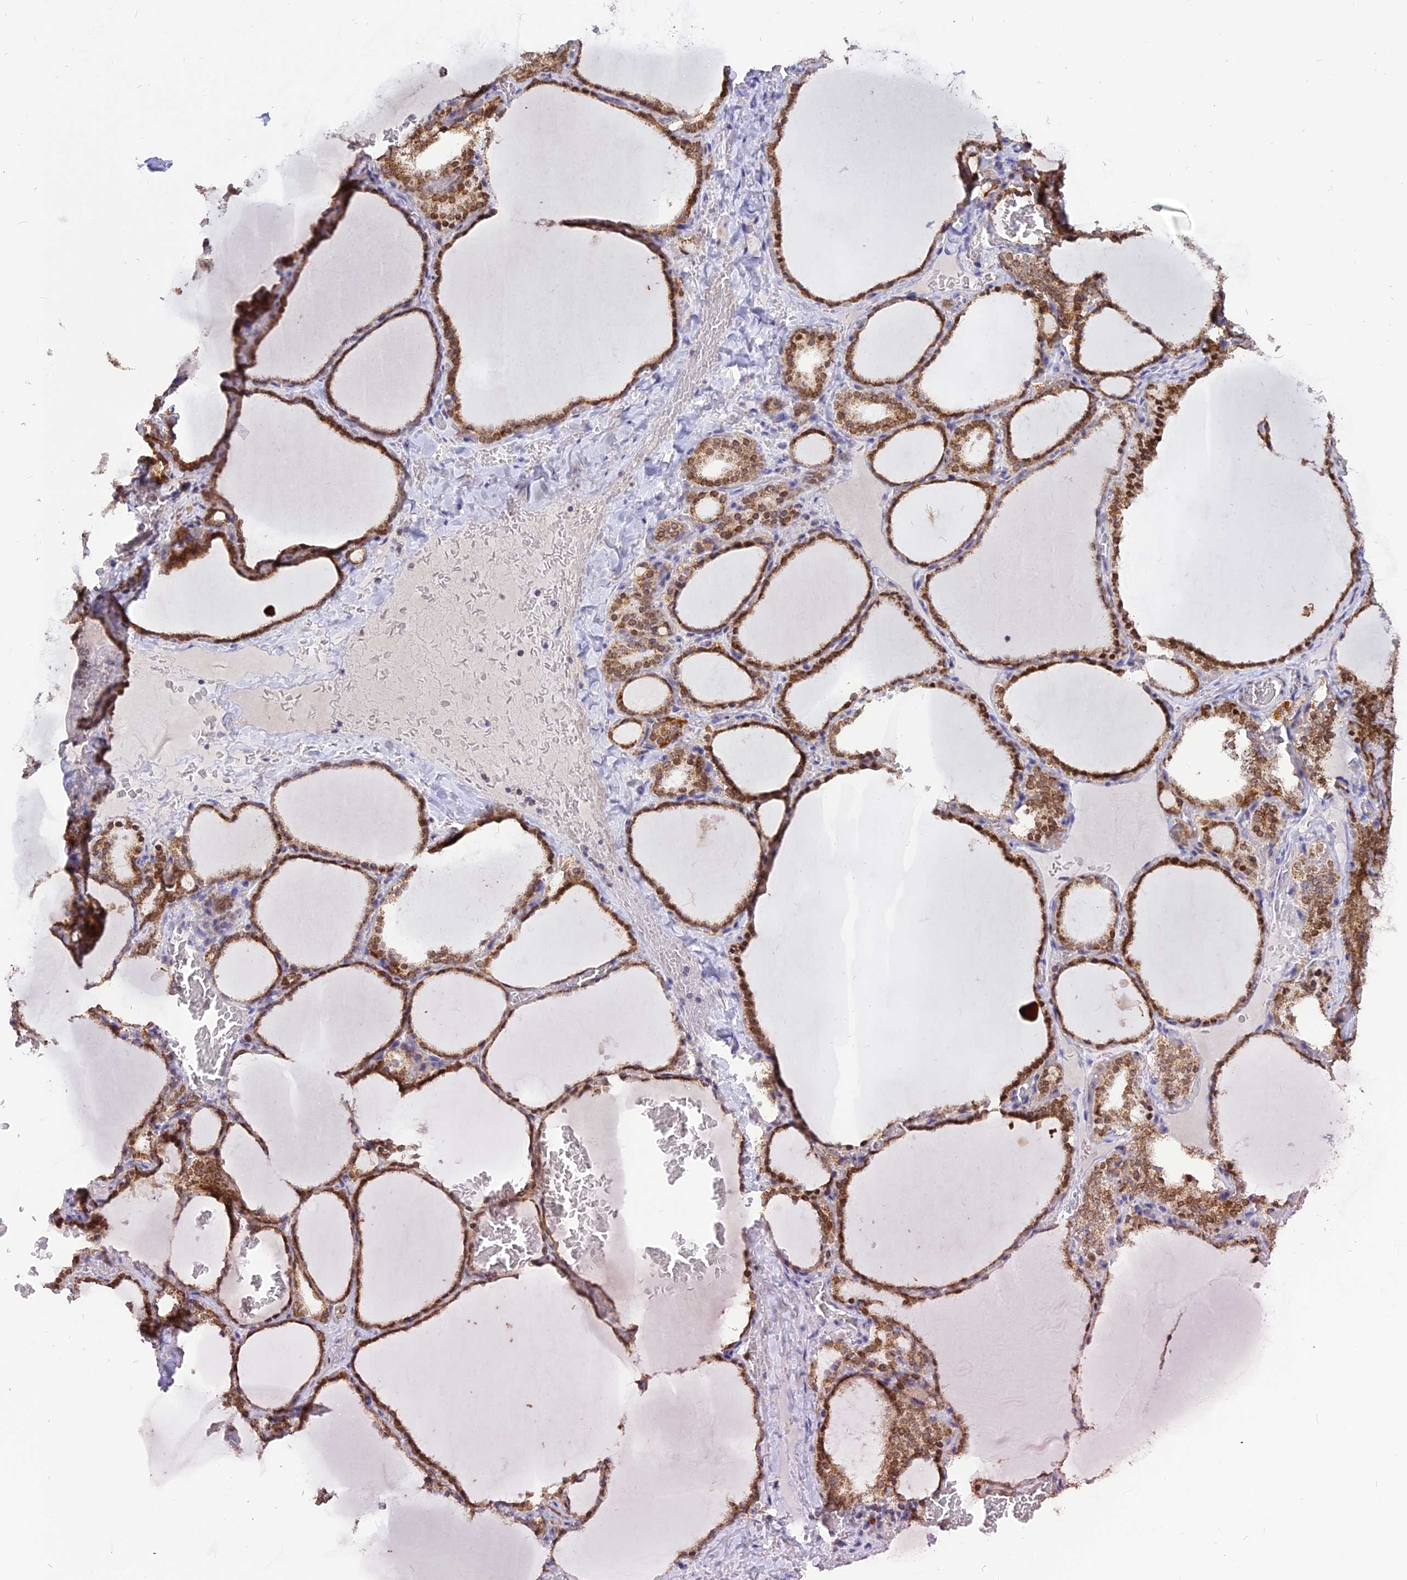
{"staining": {"intensity": "moderate", "quantity": ">75%", "location": "cytoplasmic/membranous,nuclear"}, "tissue": "thyroid gland", "cell_type": "Glandular cells", "image_type": "normal", "snomed": [{"axis": "morphology", "description": "Normal tissue, NOS"}, {"axis": "topography", "description": "Thyroid gland"}], "caption": "Brown immunohistochemical staining in benign thyroid gland demonstrates moderate cytoplasmic/membranous,nuclear positivity in about >75% of glandular cells. The protein of interest is stained brown, and the nuclei are stained in blue (DAB (3,3'-diaminobenzidine) IHC with brightfield microscopy, high magnification).", "gene": "CENPV", "patient": {"sex": "female", "age": 39}}